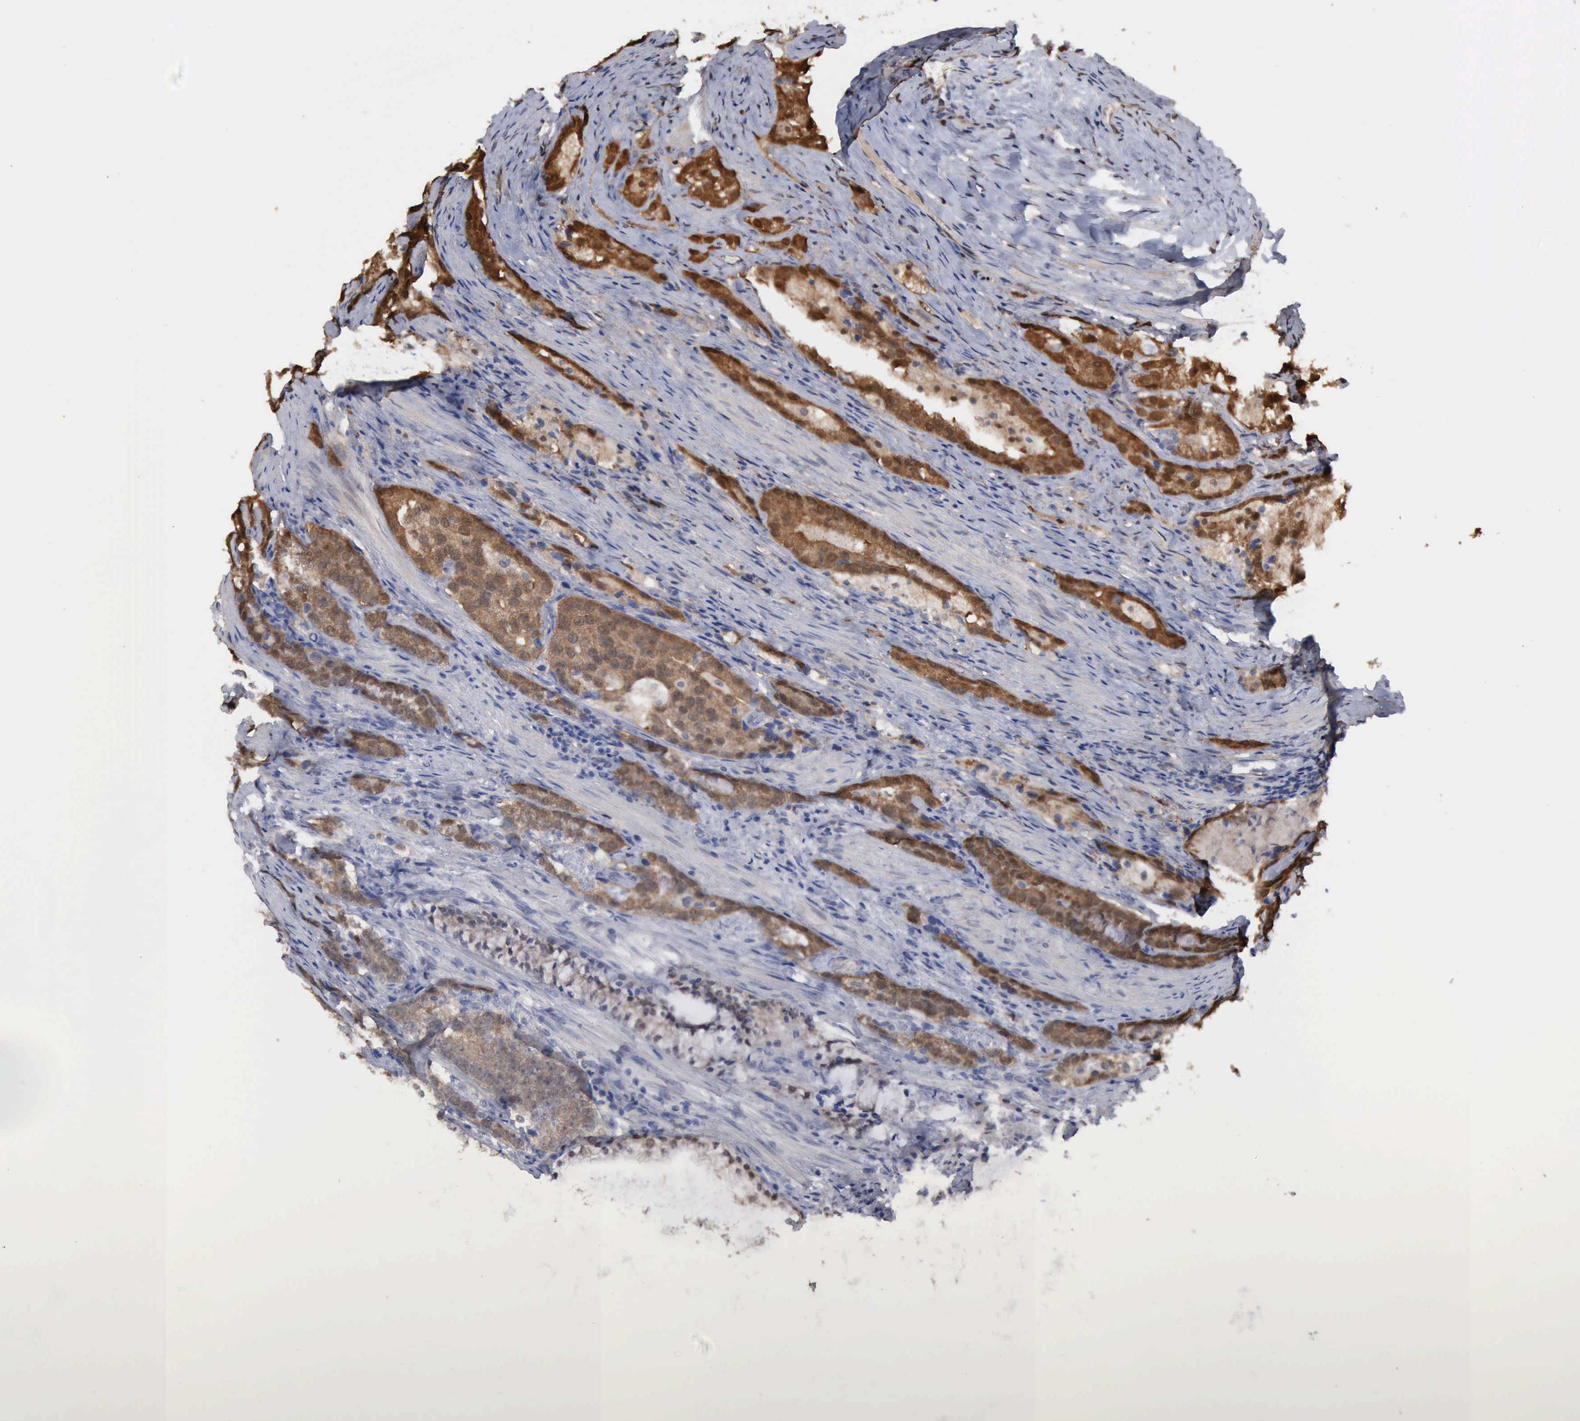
{"staining": {"intensity": "moderate", "quantity": ">75%", "location": "cytoplasmic/membranous,nuclear"}, "tissue": "prostate cancer", "cell_type": "Tumor cells", "image_type": "cancer", "snomed": [{"axis": "morphology", "description": "Adenocarcinoma, High grade"}, {"axis": "topography", "description": "Prostate"}], "caption": "Immunohistochemistry (IHC) staining of prostate cancer, which shows medium levels of moderate cytoplasmic/membranous and nuclear staining in approximately >75% of tumor cells indicating moderate cytoplasmic/membranous and nuclear protein positivity. The staining was performed using DAB (brown) for protein detection and nuclei were counterstained in hematoxylin (blue).", "gene": "PTGR2", "patient": {"sex": "male", "age": 63}}